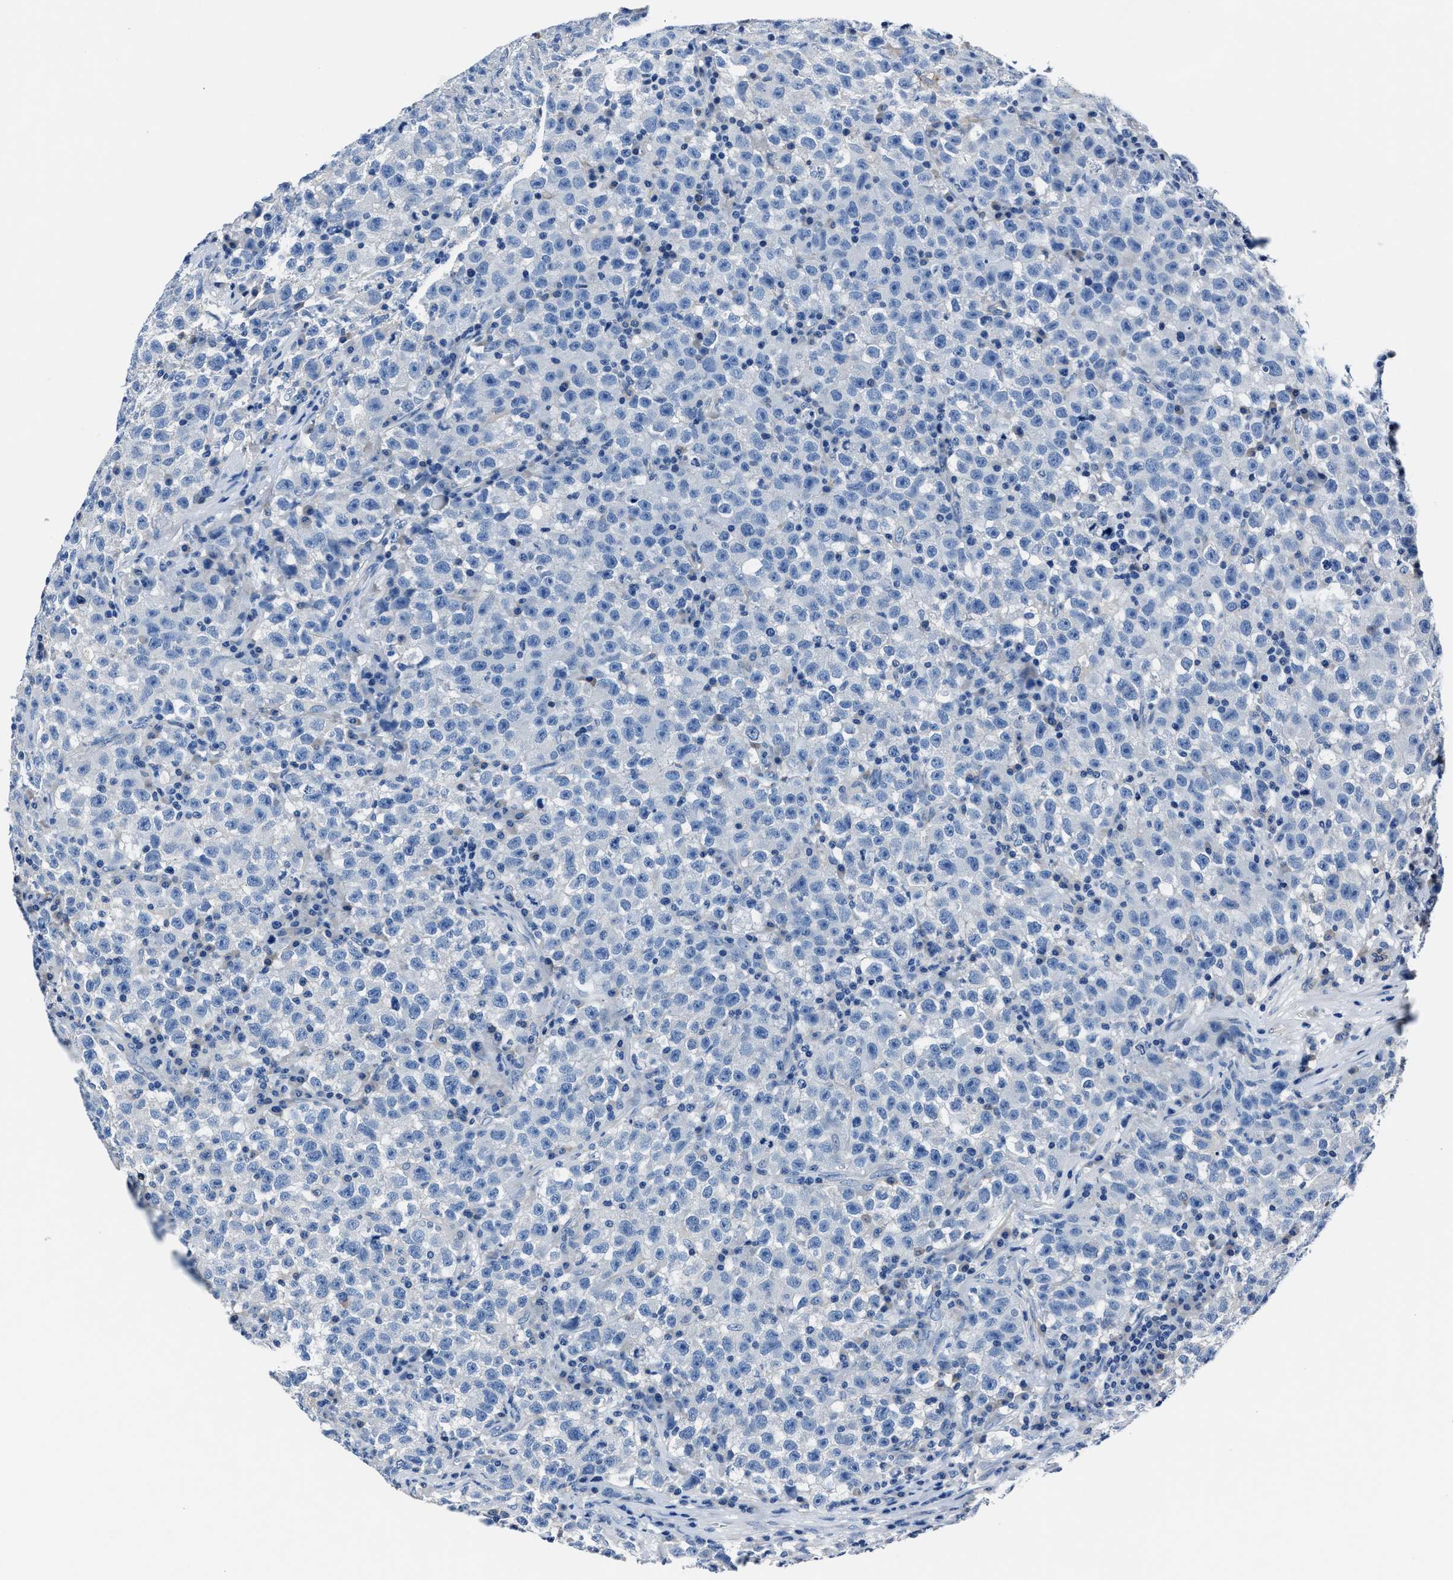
{"staining": {"intensity": "negative", "quantity": "none", "location": "none"}, "tissue": "testis cancer", "cell_type": "Tumor cells", "image_type": "cancer", "snomed": [{"axis": "morphology", "description": "Seminoma, NOS"}, {"axis": "topography", "description": "Testis"}], "caption": "Histopathology image shows no protein positivity in tumor cells of testis cancer (seminoma) tissue. Brightfield microscopy of IHC stained with DAB (3,3'-diaminobenzidine) (brown) and hematoxylin (blue), captured at high magnification.", "gene": "LMO7", "patient": {"sex": "male", "age": 22}}